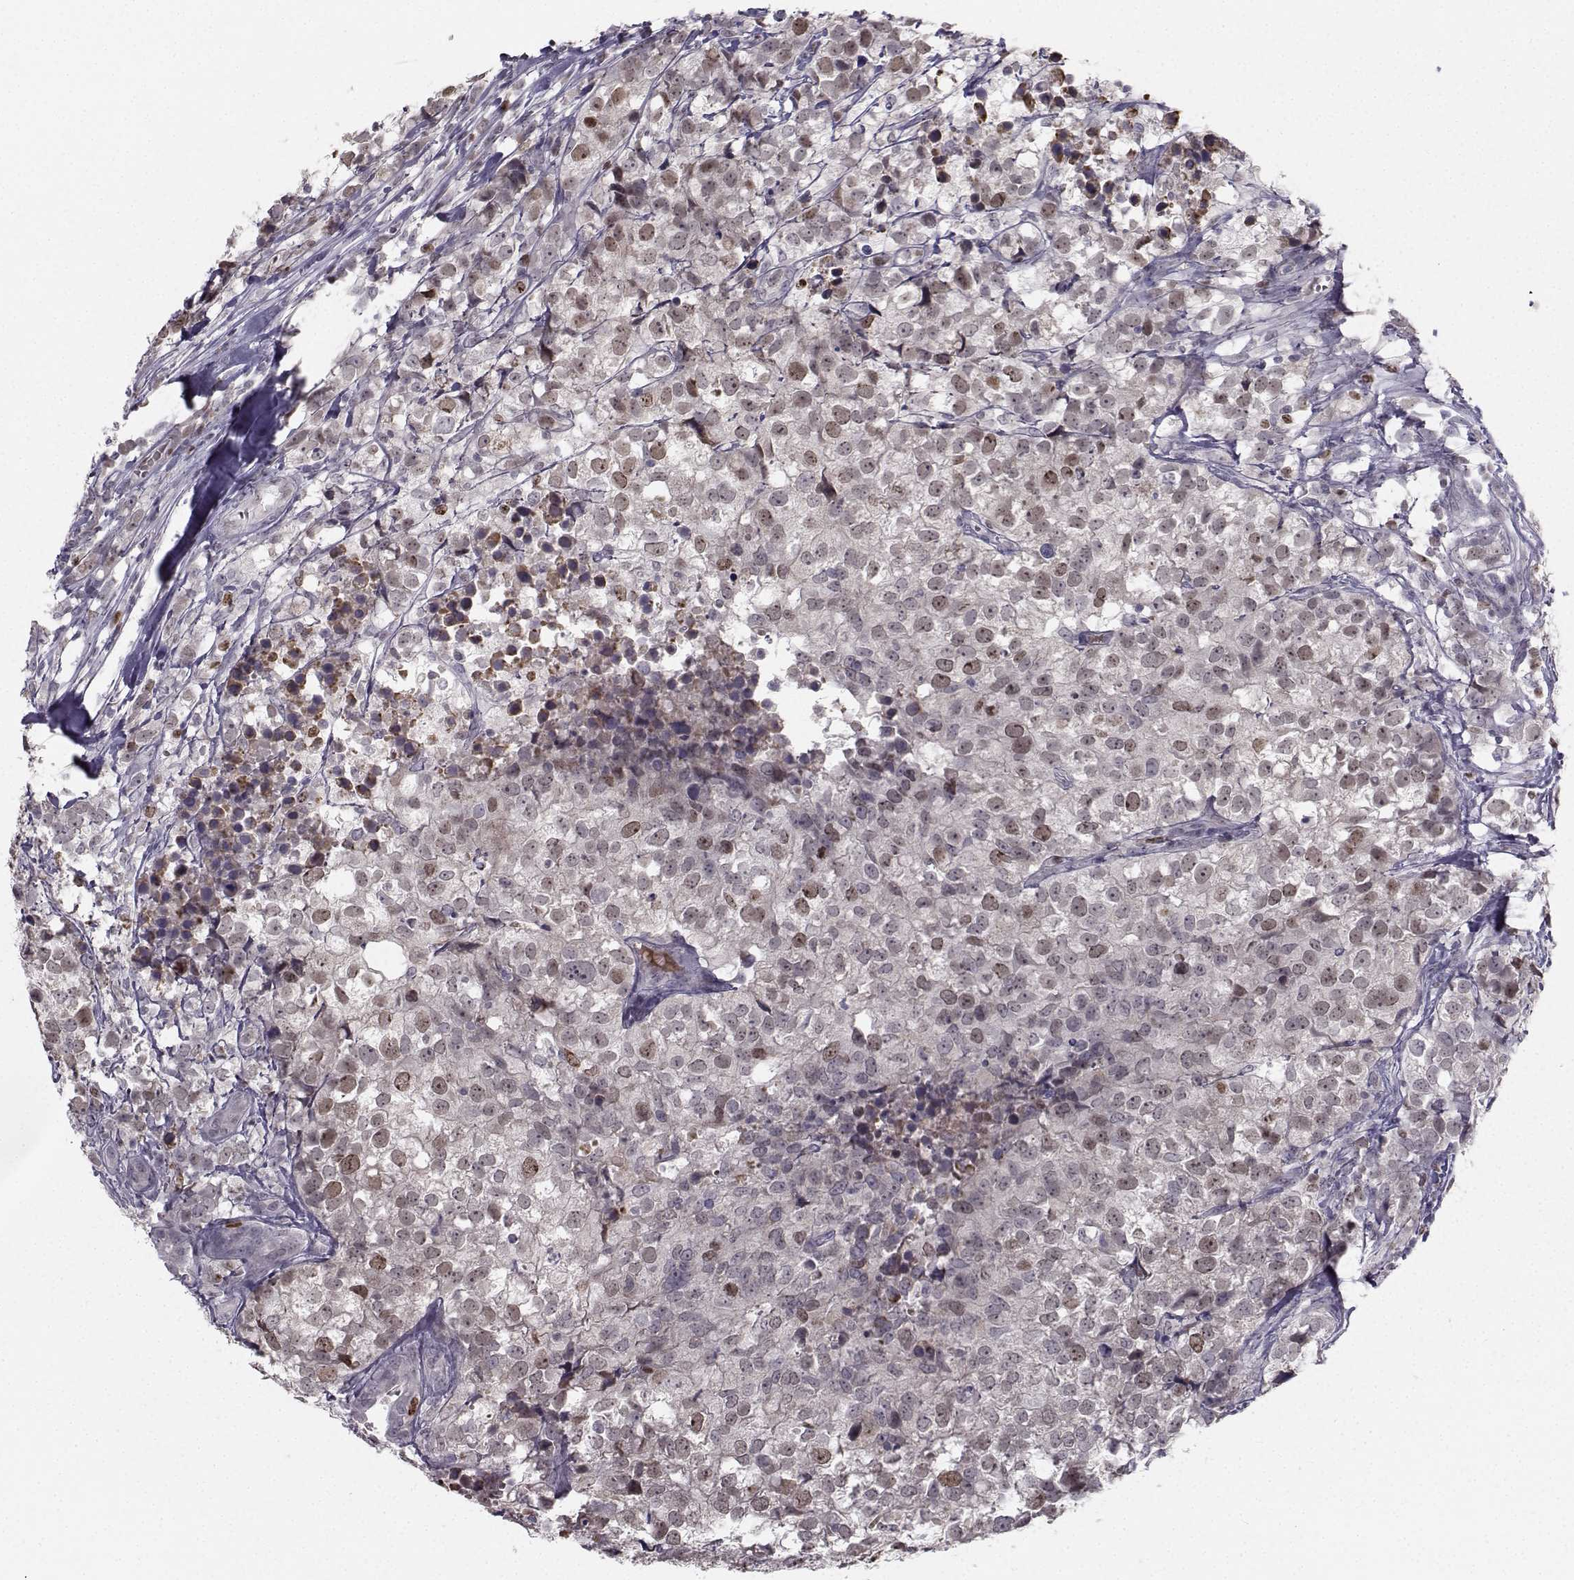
{"staining": {"intensity": "moderate", "quantity": "<25%", "location": "nuclear"}, "tissue": "breast cancer", "cell_type": "Tumor cells", "image_type": "cancer", "snomed": [{"axis": "morphology", "description": "Duct carcinoma"}, {"axis": "topography", "description": "Breast"}], "caption": "A histopathology image of human breast cancer (infiltrating ductal carcinoma) stained for a protein reveals moderate nuclear brown staining in tumor cells. (DAB (3,3'-diaminobenzidine) IHC, brown staining for protein, blue staining for nuclei).", "gene": "LRP8", "patient": {"sex": "female", "age": 30}}